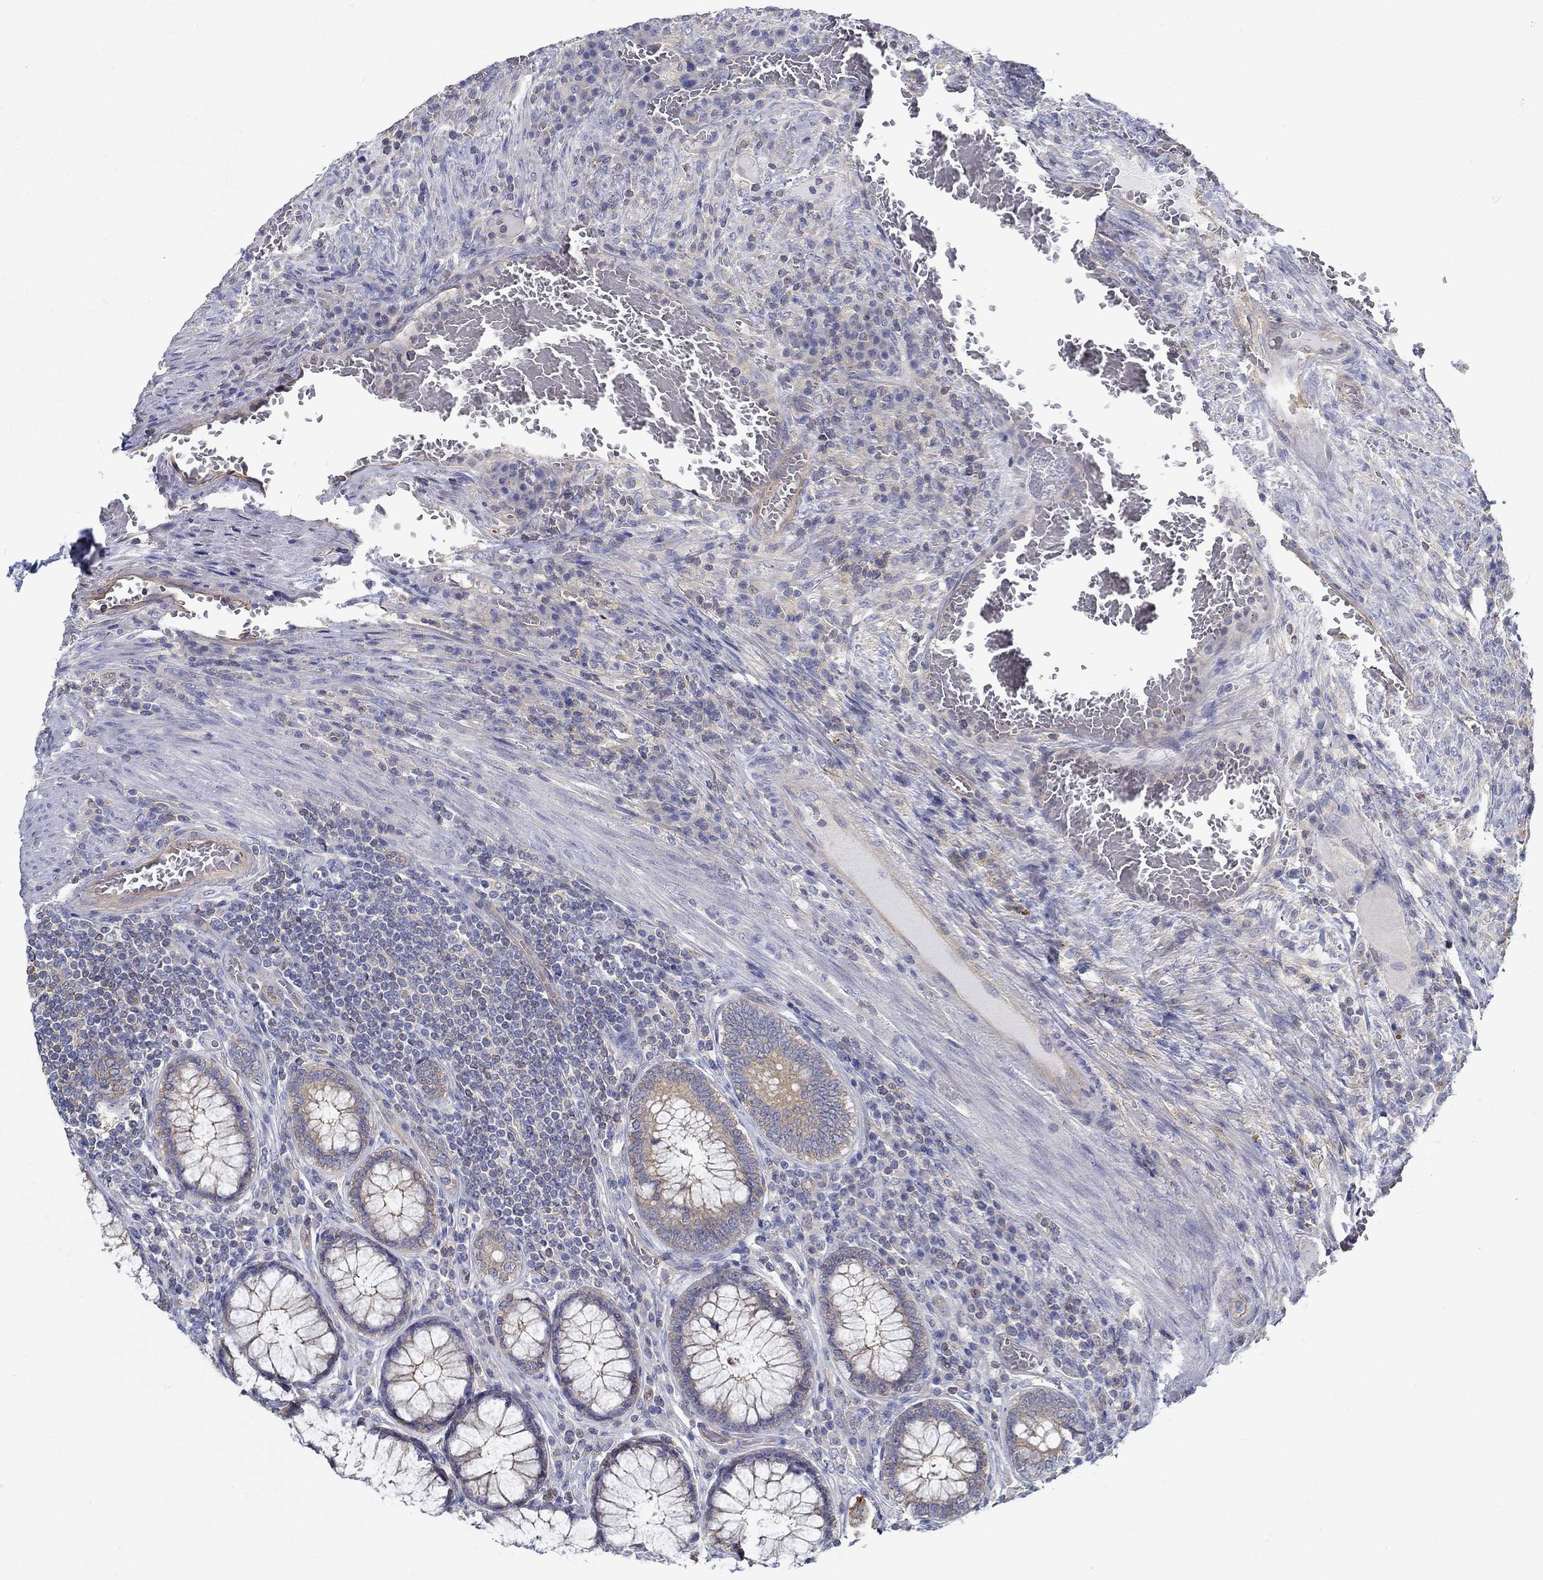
{"staining": {"intensity": "weak", "quantity": "<25%", "location": "cytoplasmic/membranous"}, "tissue": "colorectal cancer", "cell_type": "Tumor cells", "image_type": "cancer", "snomed": [{"axis": "morphology", "description": "Adenocarcinoma, NOS"}, {"axis": "topography", "description": "Colon"}], "caption": "The immunohistochemistry photomicrograph has no significant positivity in tumor cells of colorectal cancer (adenocarcinoma) tissue. (Immunohistochemistry (ihc), brightfield microscopy, high magnification).", "gene": "BBOF1", "patient": {"sex": "female", "age": 86}}